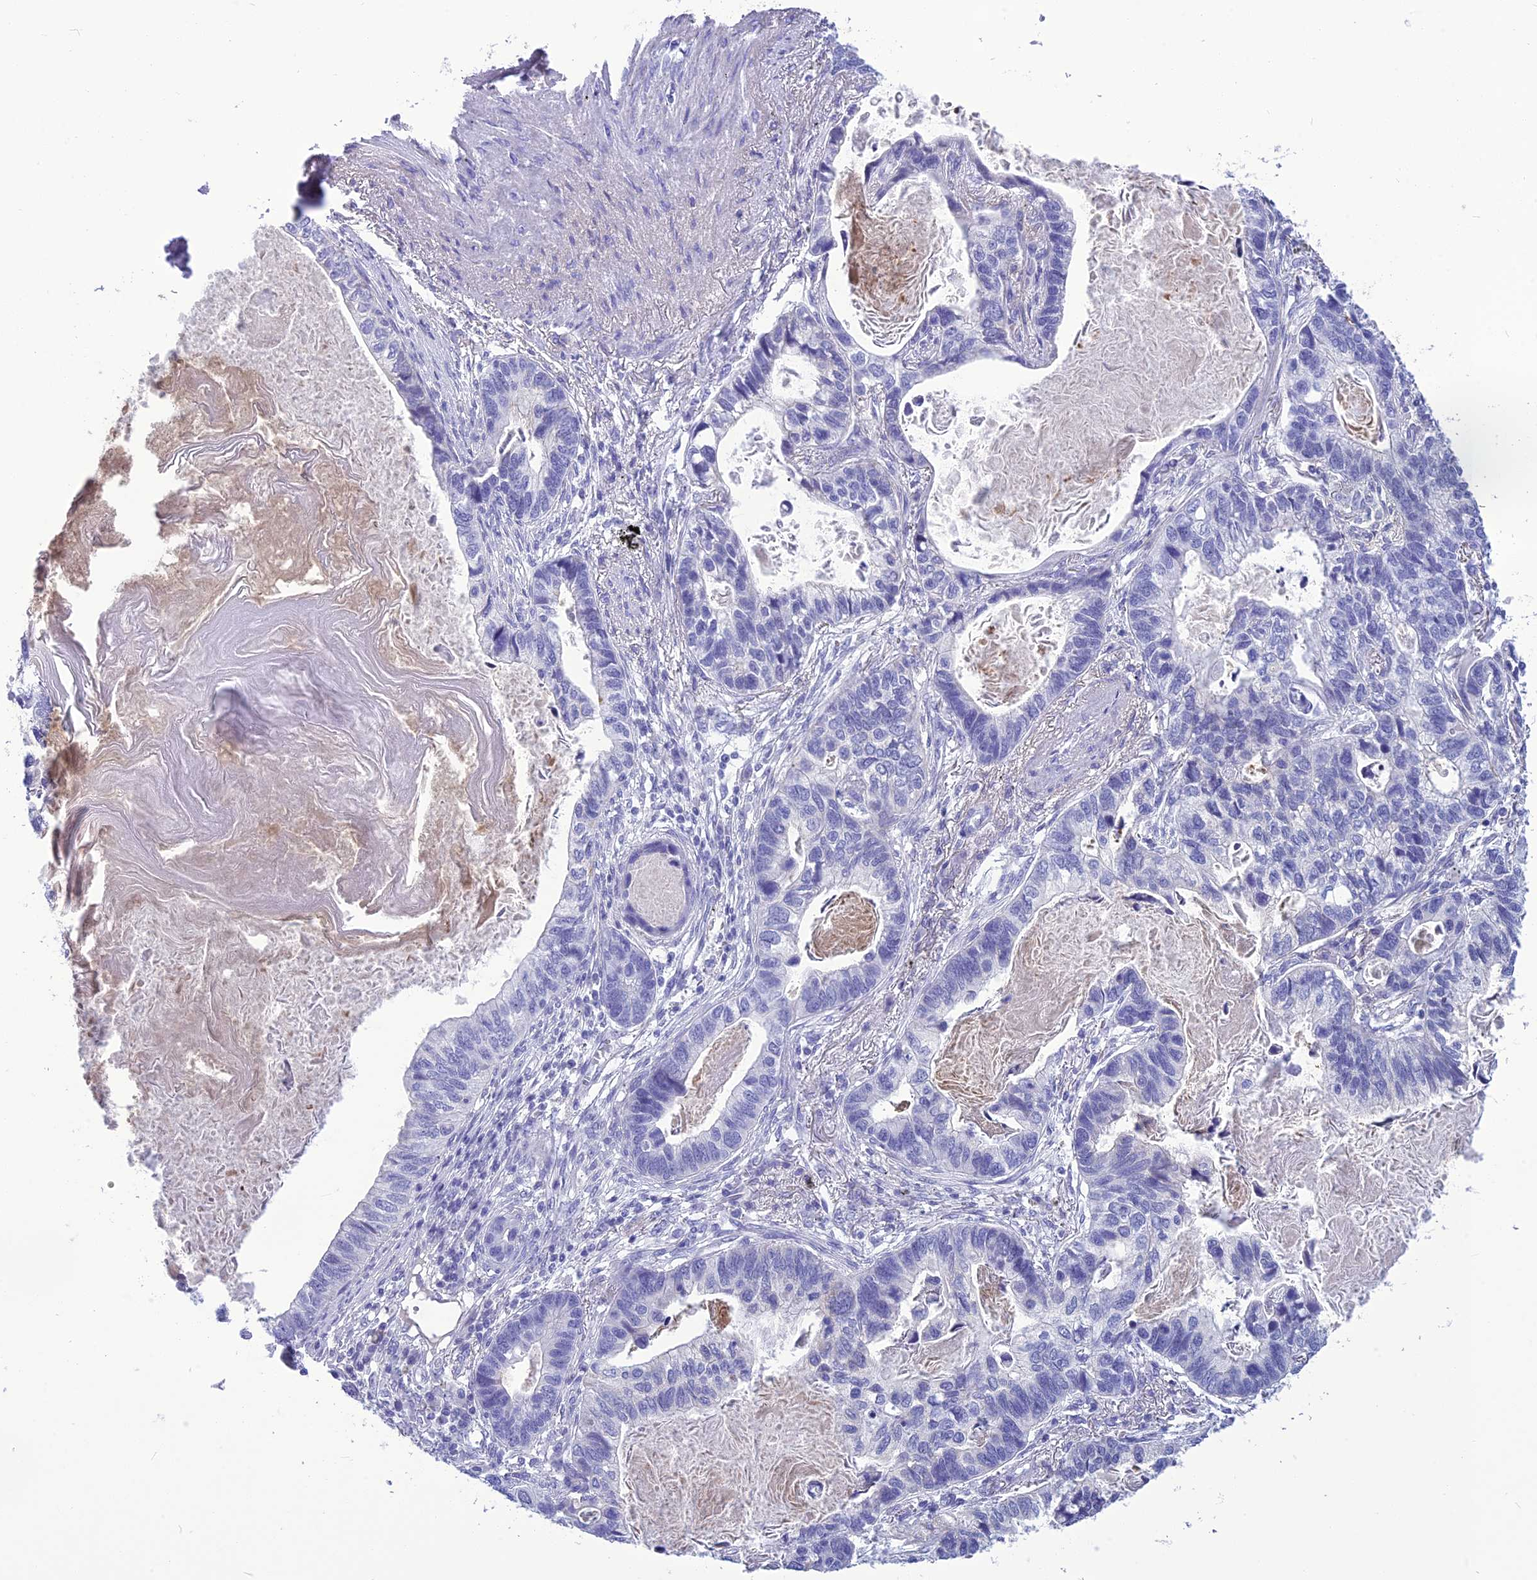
{"staining": {"intensity": "negative", "quantity": "none", "location": "none"}, "tissue": "lung cancer", "cell_type": "Tumor cells", "image_type": "cancer", "snomed": [{"axis": "morphology", "description": "Adenocarcinoma, NOS"}, {"axis": "topography", "description": "Lung"}], "caption": "Immunohistochemistry of lung adenocarcinoma exhibits no positivity in tumor cells. The staining was performed using DAB to visualize the protein expression in brown, while the nuclei were stained in blue with hematoxylin (Magnification: 20x).", "gene": "BBS2", "patient": {"sex": "male", "age": 67}}